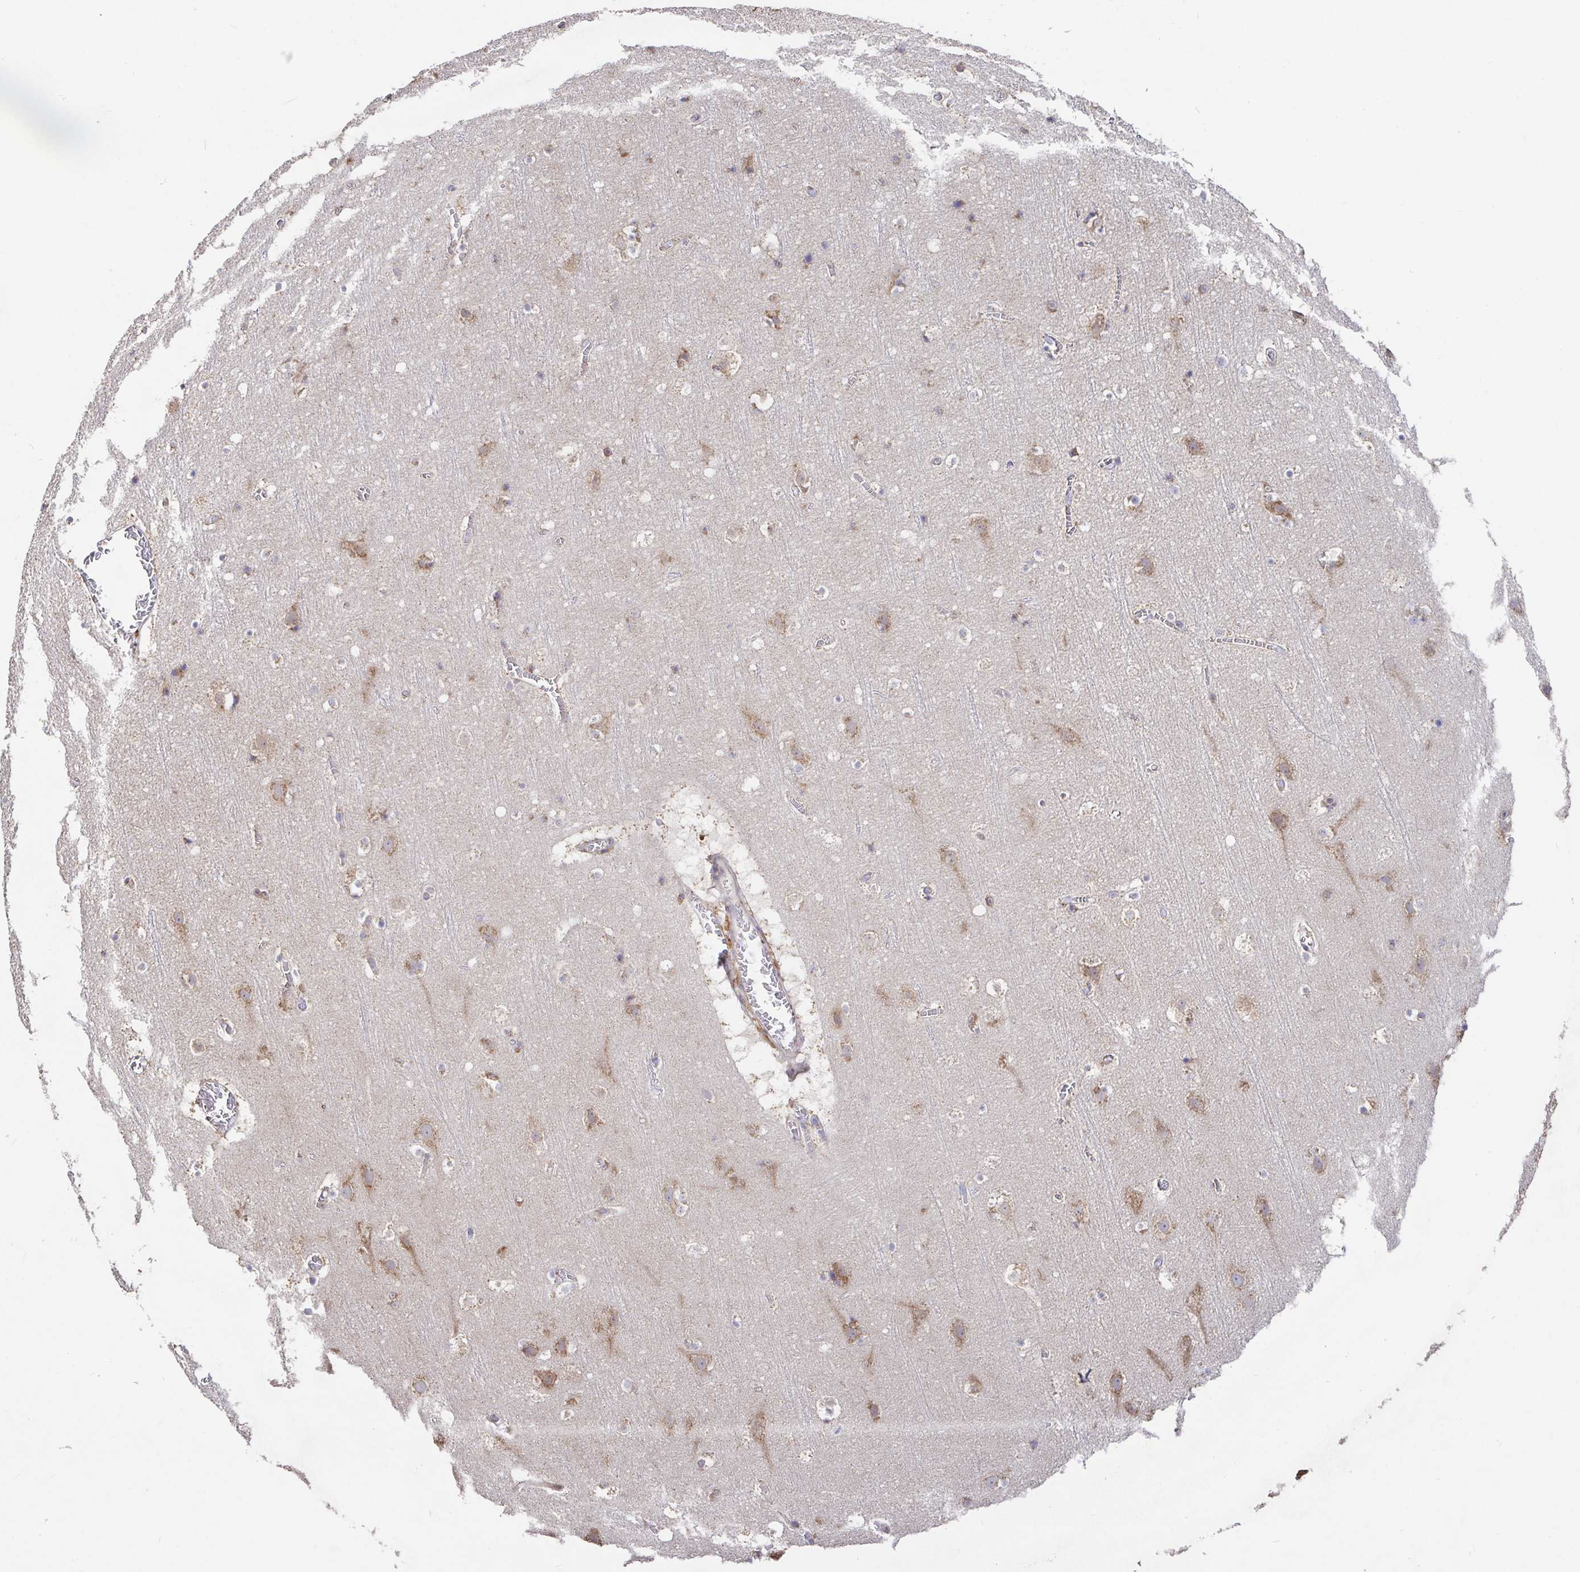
{"staining": {"intensity": "negative", "quantity": "none", "location": "none"}, "tissue": "cerebral cortex", "cell_type": "Endothelial cells", "image_type": "normal", "snomed": [{"axis": "morphology", "description": "Normal tissue, NOS"}, {"axis": "topography", "description": "Cerebral cortex"}], "caption": "Immunohistochemistry photomicrograph of normal human cerebral cortex stained for a protein (brown), which reveals no expression in endothelial cells. (DAB immunohistochemistry visualized using brightfield microscopy, high magnification).", "gene": "ELP1", "patient": {"sex": "female", "age": 42}}